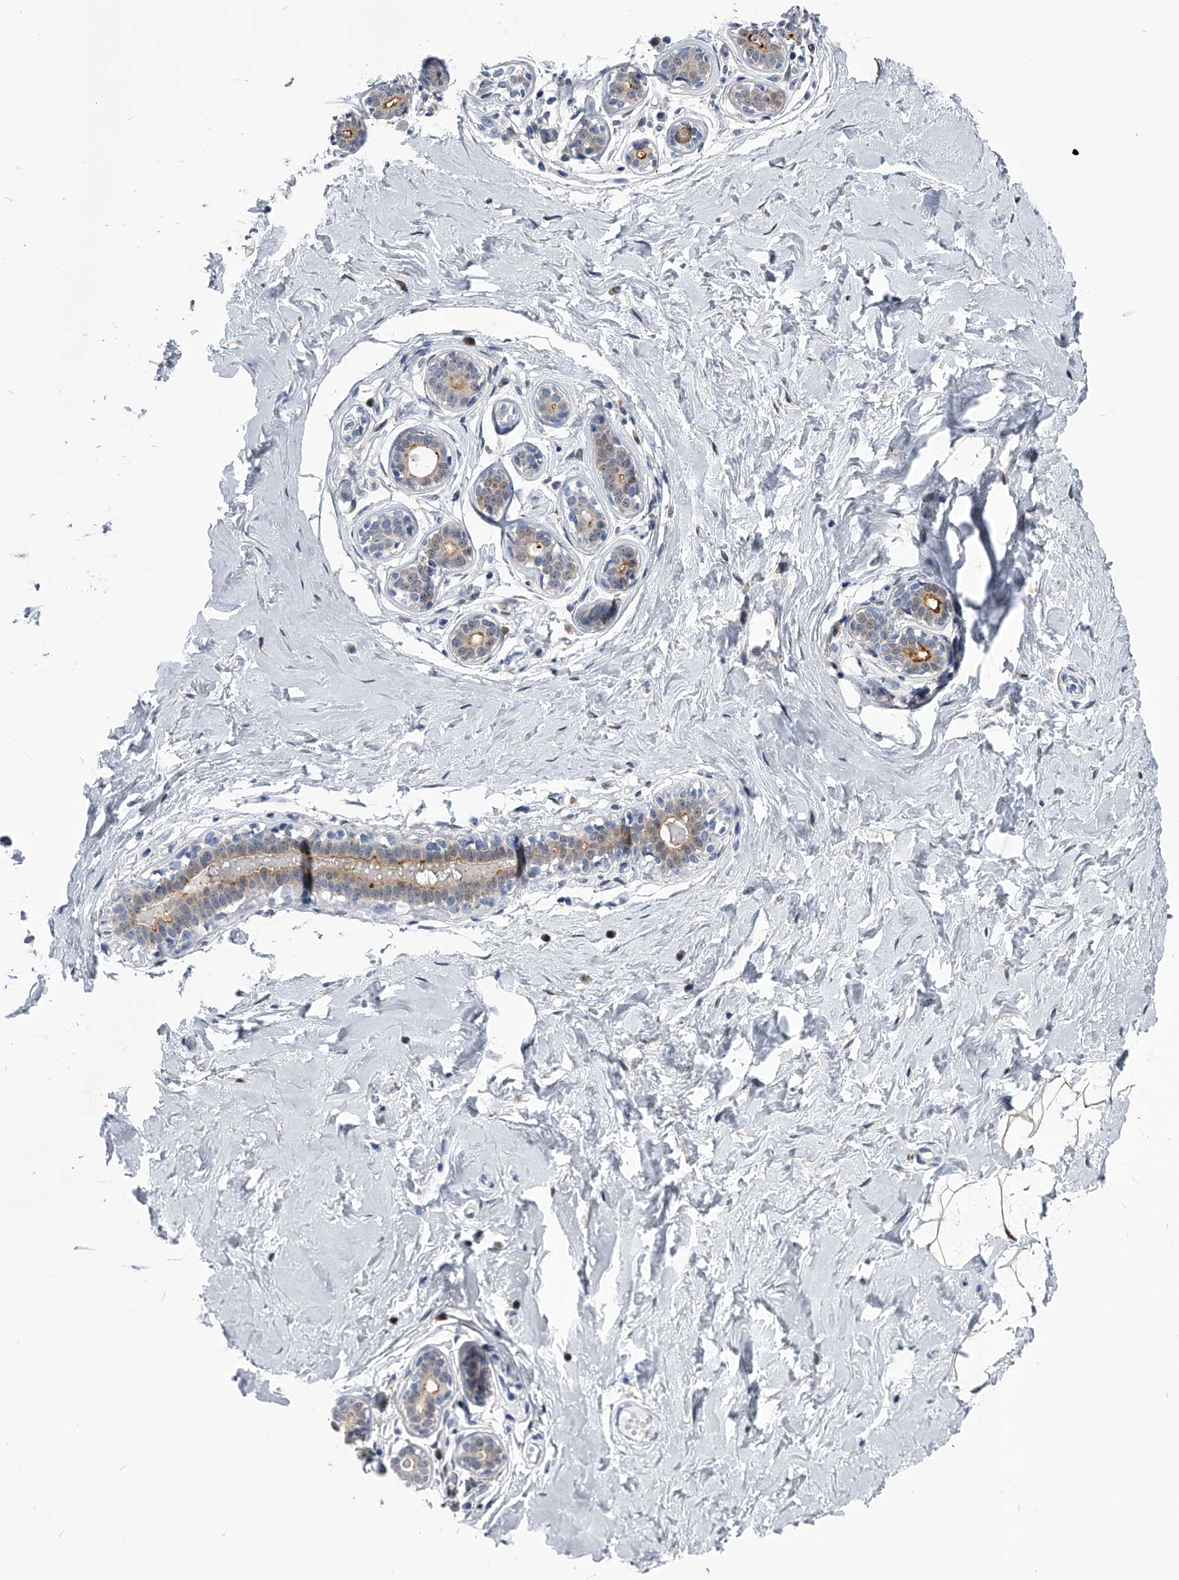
{"staining": {"intensity": "moderate", "quantity": ">75%", "location": "cytoplasmic/membranous"}, "tissue": "breast", "cell_type": "Adipocytes", "image_type": "normal", "snomed": [{"axis": "morphology", "description": "Normal tissue, NOS"}, {"axis": "morphology", "description": "Adenoma, NOS"}, {"axis": "topography", "description": "Breast"}], "caption": "Breast stained with IHC shows moderate cytoplasmic/membranous expression in about >75% of adipocytes.", "gene": "PDXK", "patient": {"sex": "female", "age": 23}}